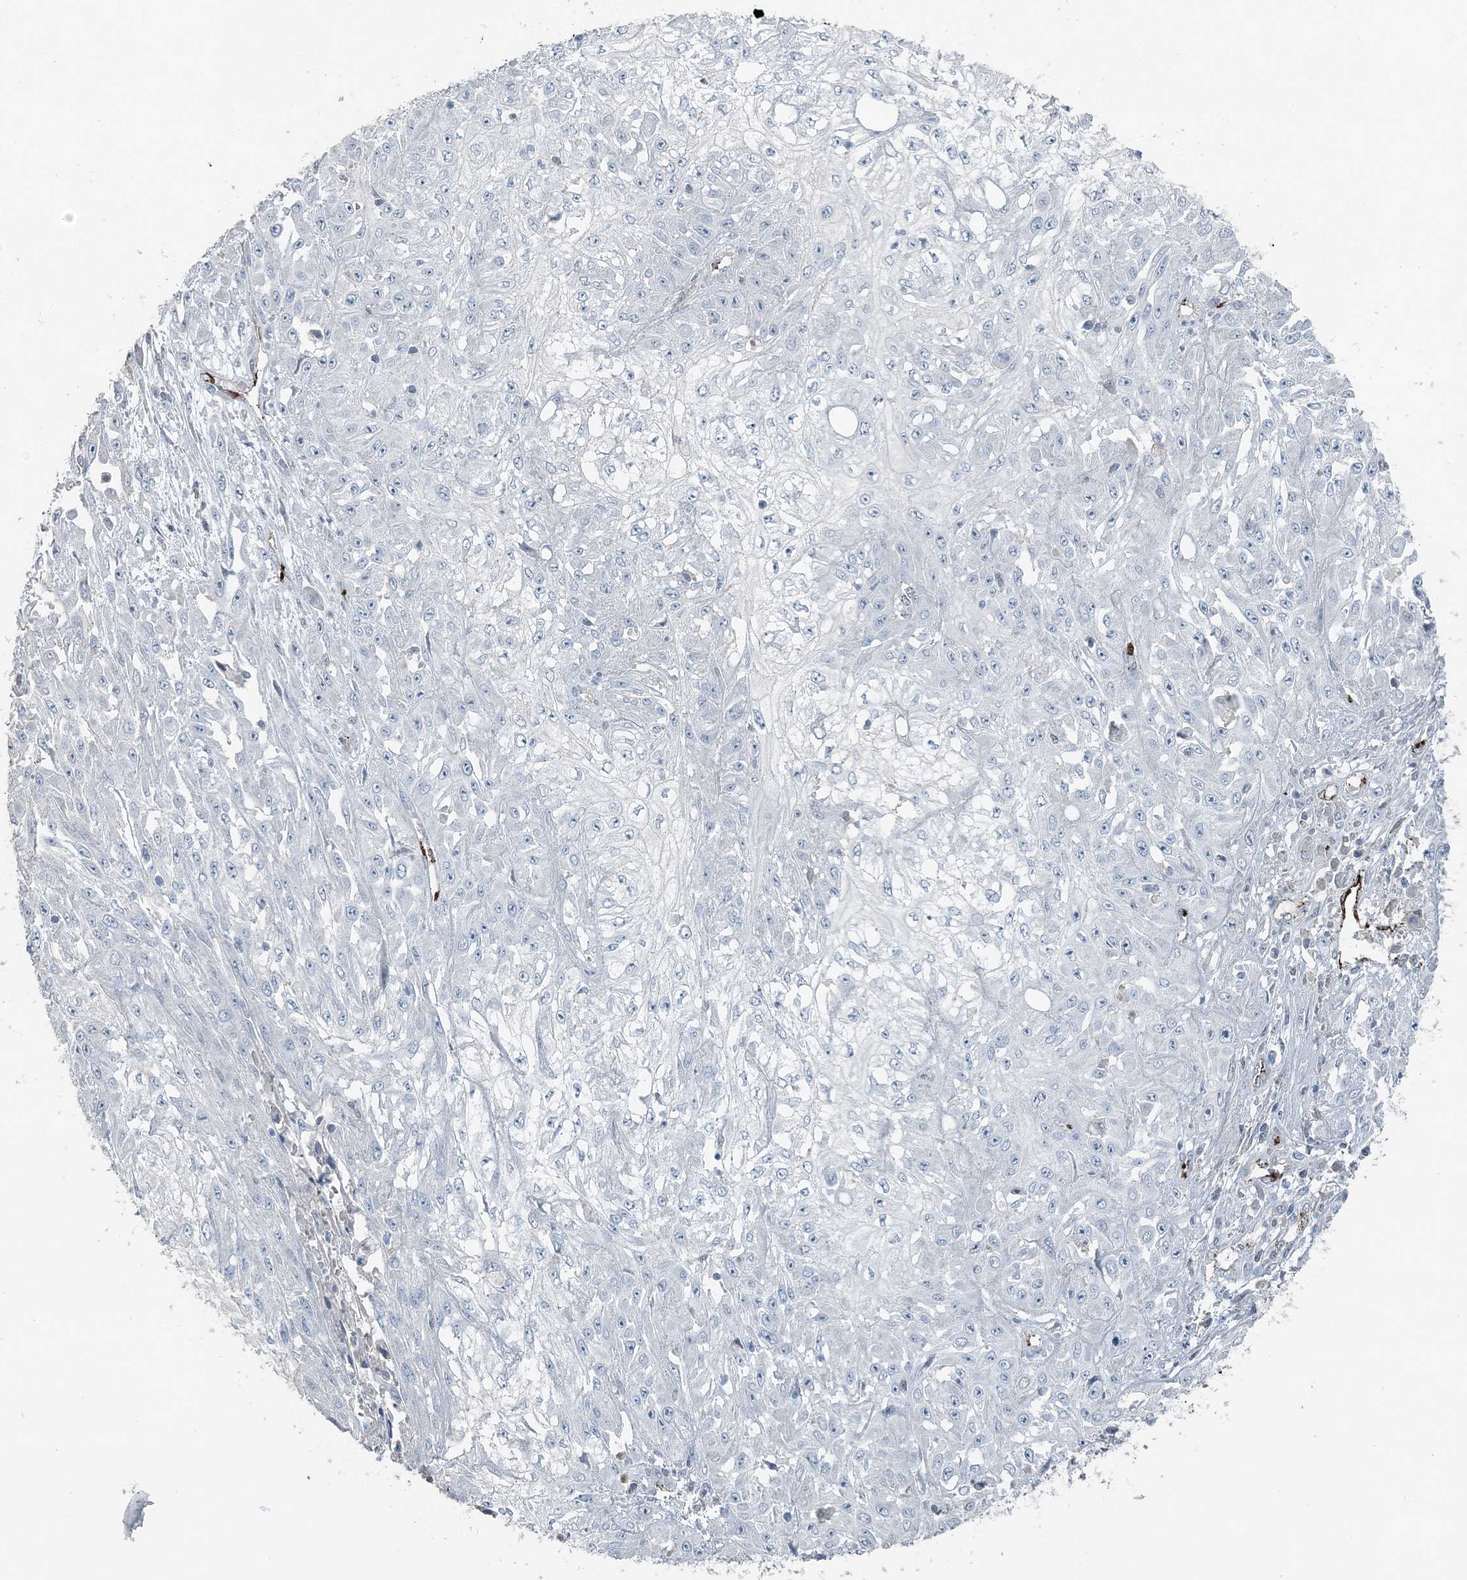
{"staining": {"intensity": "negative", "quantity": "none", "location": "none"}, "tissue": "skin cancer", "cell_type": "Tumor cells", "image_type": "cancer", "snomed": [{"axis": "morphology", "description": "Squamous cell carcinoma, NOS"}, {"axis": "morphology", "description": "Squamous cell carcinoma, metastatic, NOS"}, {"axis": "topography", "description": "Skin"}, {"axis": "topography", "description": "Lymph node"}], "caption": "IHC micrograph of metastatic squamous cell carcinoma (skin) stained for a protein (brown), which reveals no staining in tumor cells.", "gene": "ELOVL7", "patient": {"sex": "male", "age": 75}}